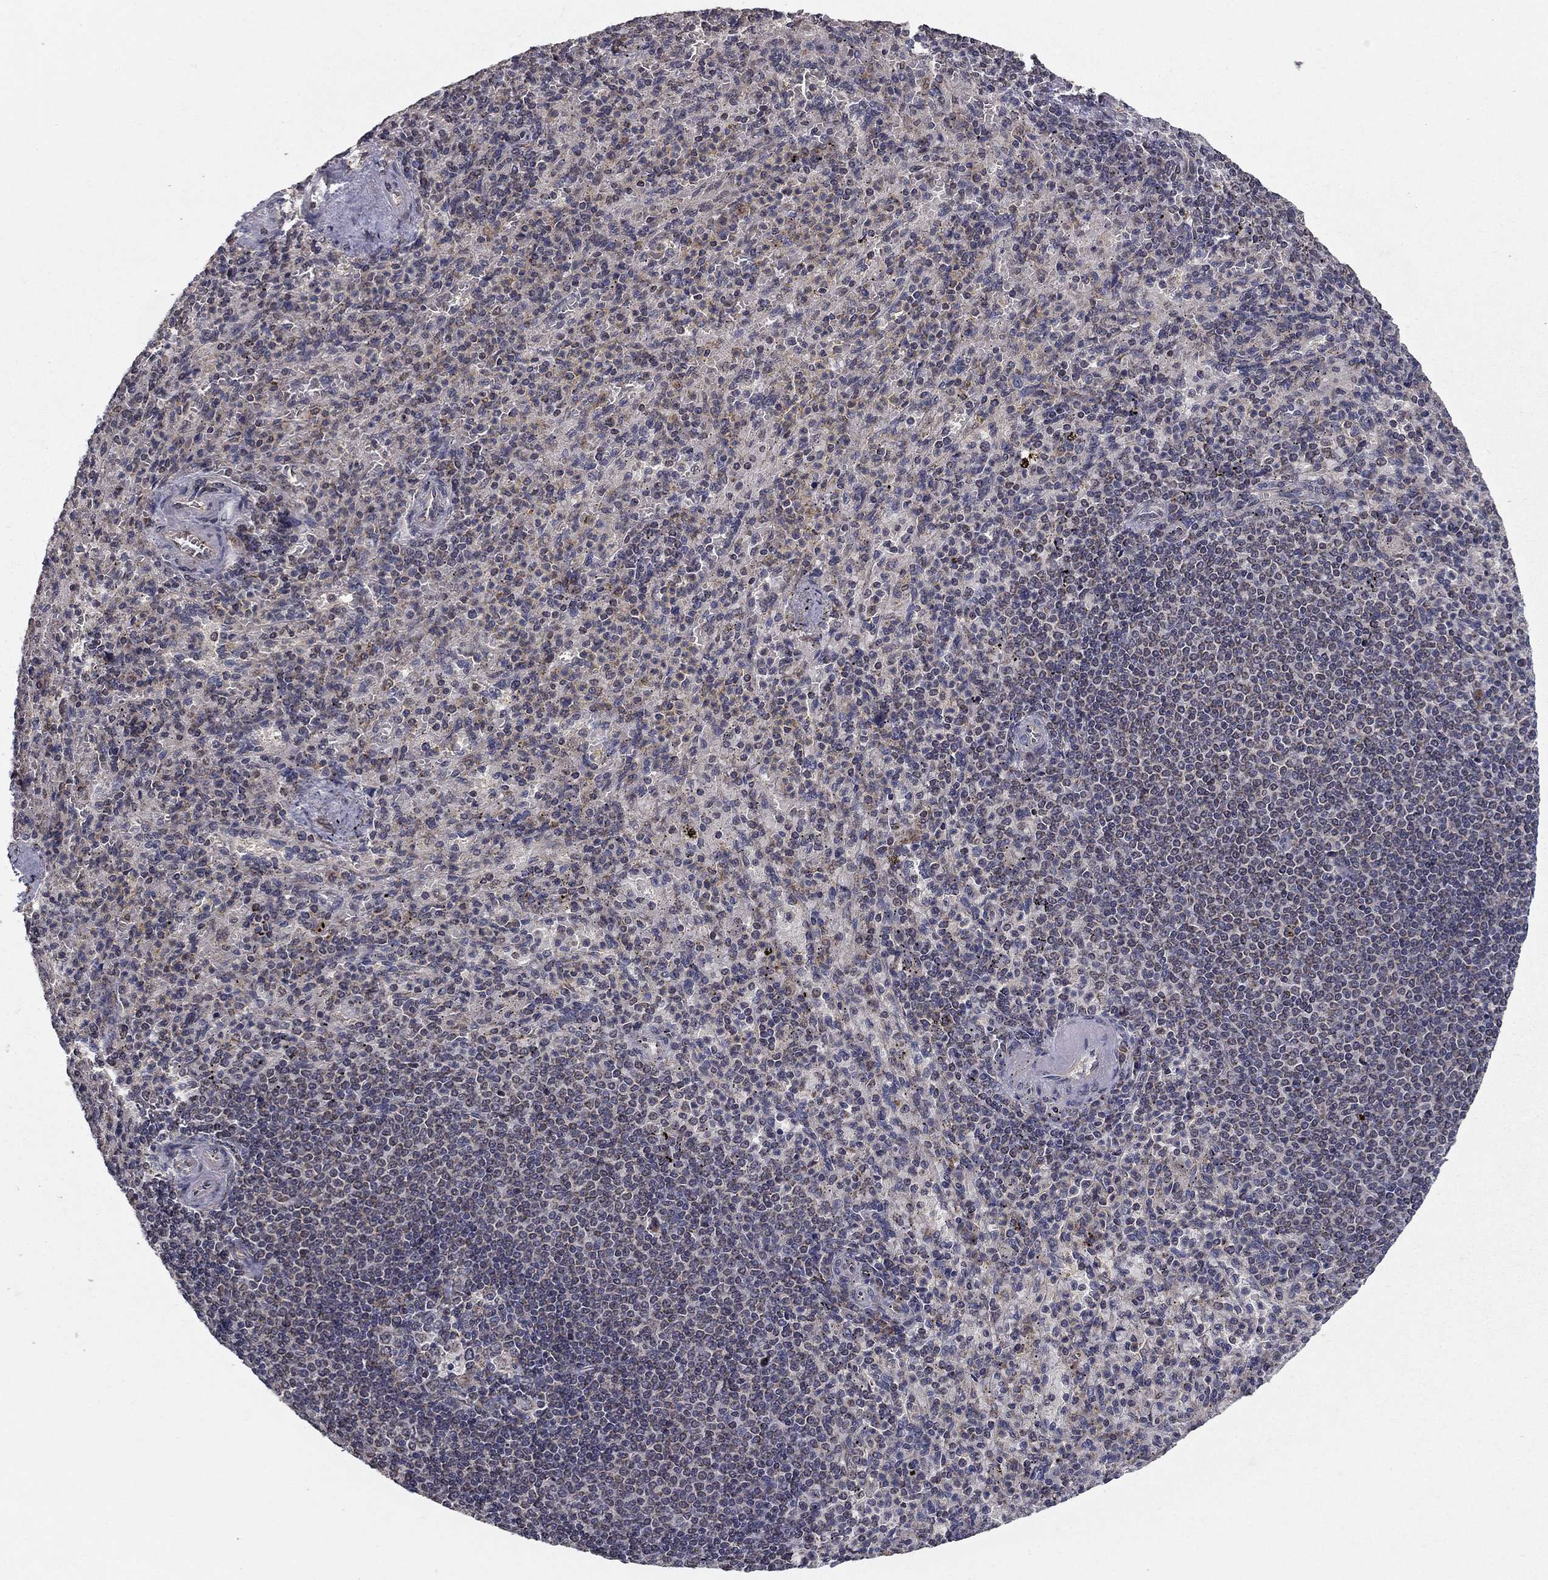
{"staining": {"intensity": "negative", "quantity": "none", "location": "none"}, "tissue": "spleen", "cell_type": "Cells in red pulp", "image_type": "normal", "snomed": [{"axis": "morphology", "description": "Normal tissue, NOS"}, {"axis": "topography", "description": "Spleen"}], "caption": "An immunohistochemistry photomicrograph of benign spleen is shown. There is no staining in cells in red pulp of spleen. (Stains: DAB immunohistochemistry with hematoxylin counter stain, Microscopy: brightfield microscopy at high magnification).", "gene": "SLC2A13", "patient": {"sex": "female", "age": 74}}